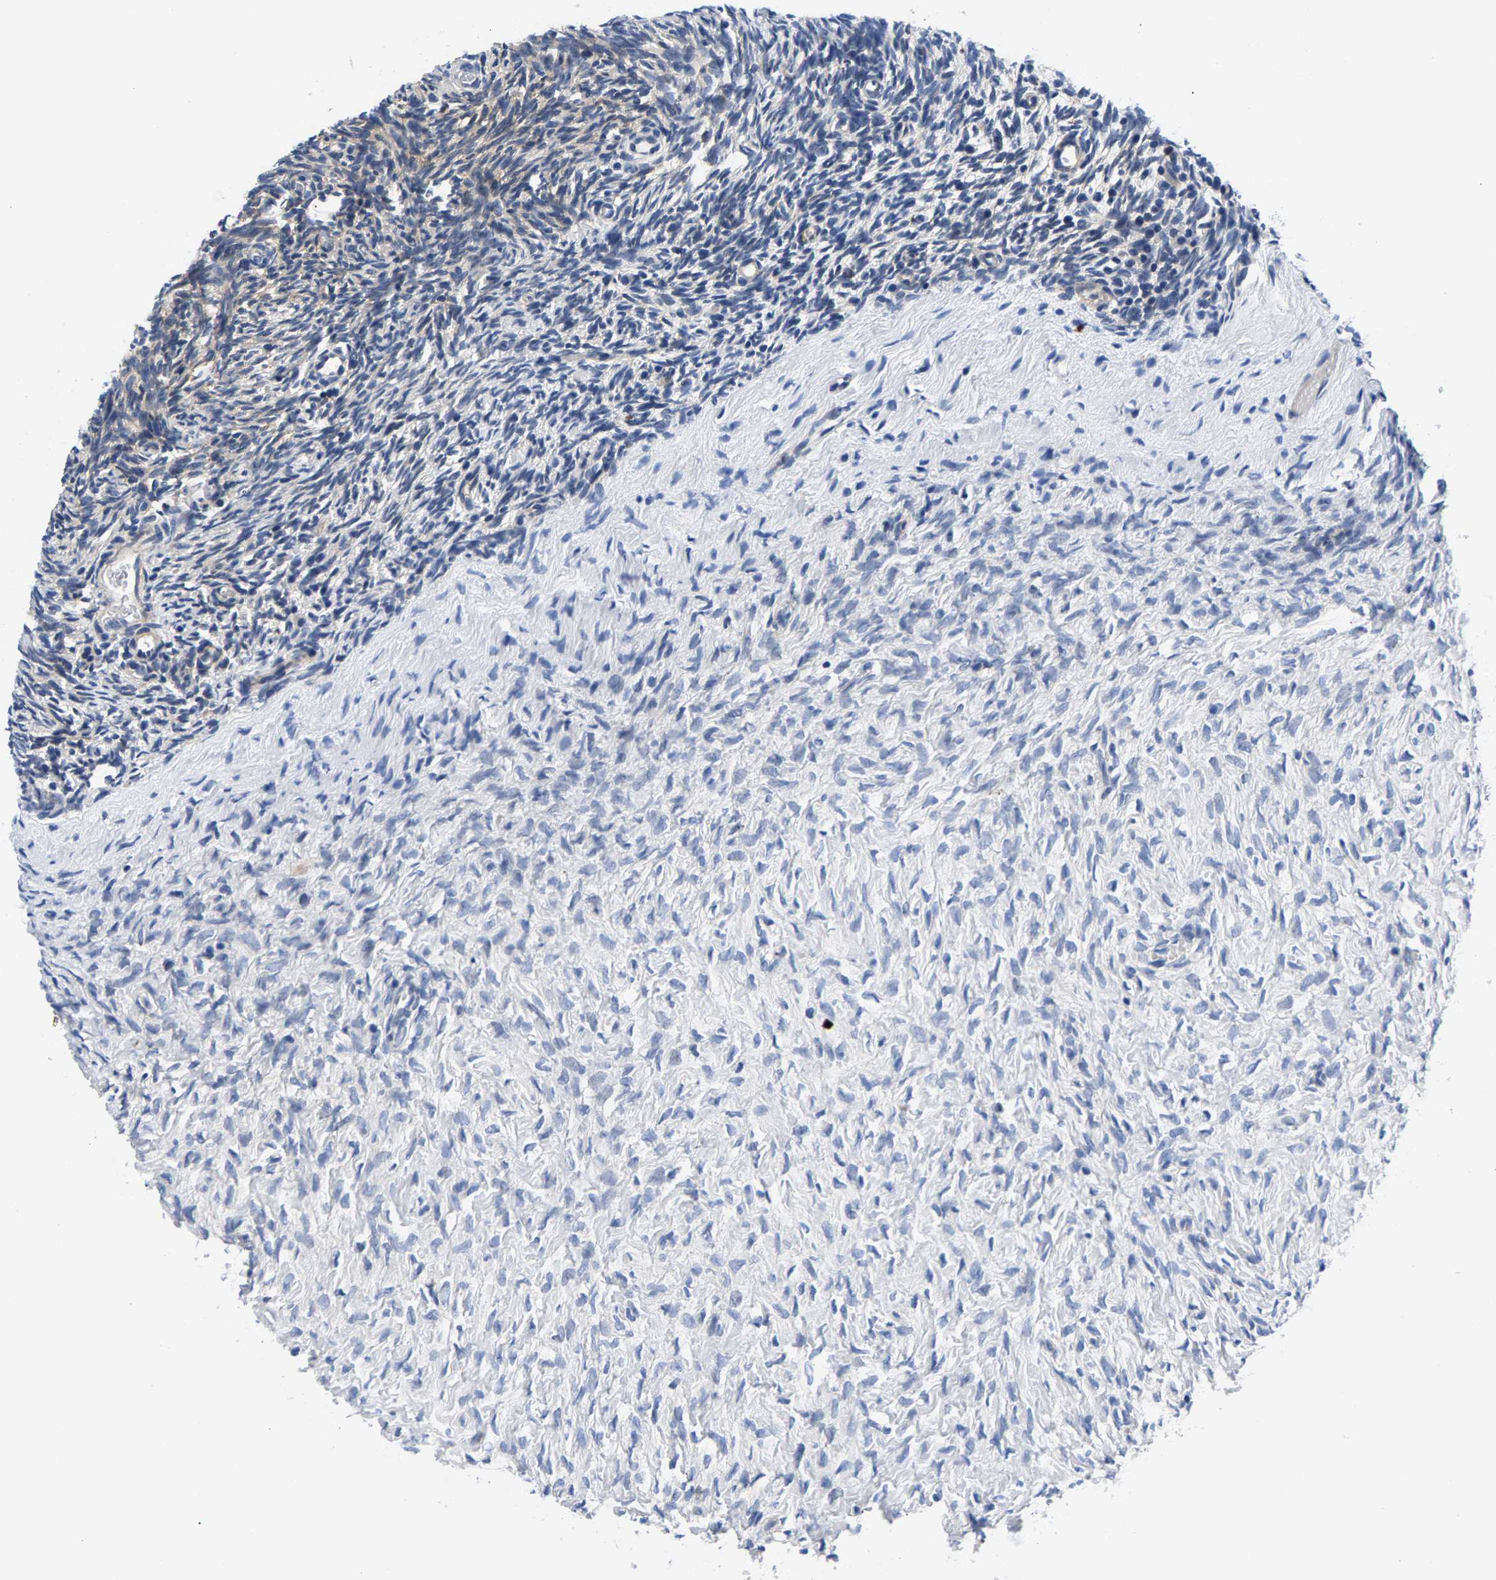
{"staining": {"intensity": "negative", "quantity": "none", "location": "none"}, "tissue": "ovary", "cell_type": "Follicle cells", "image_type": "normal", "snomed": [{"axis": "morphology", "description": "Normal tissue, NOS"}, {"axis": "topography", "description": "Ovary"}], "caption": "Follicle cells are negative for brown protein staining in unremarkable ovary.", "gene": "P2RY4", "patient": {"sex": "female", "age": 35}}